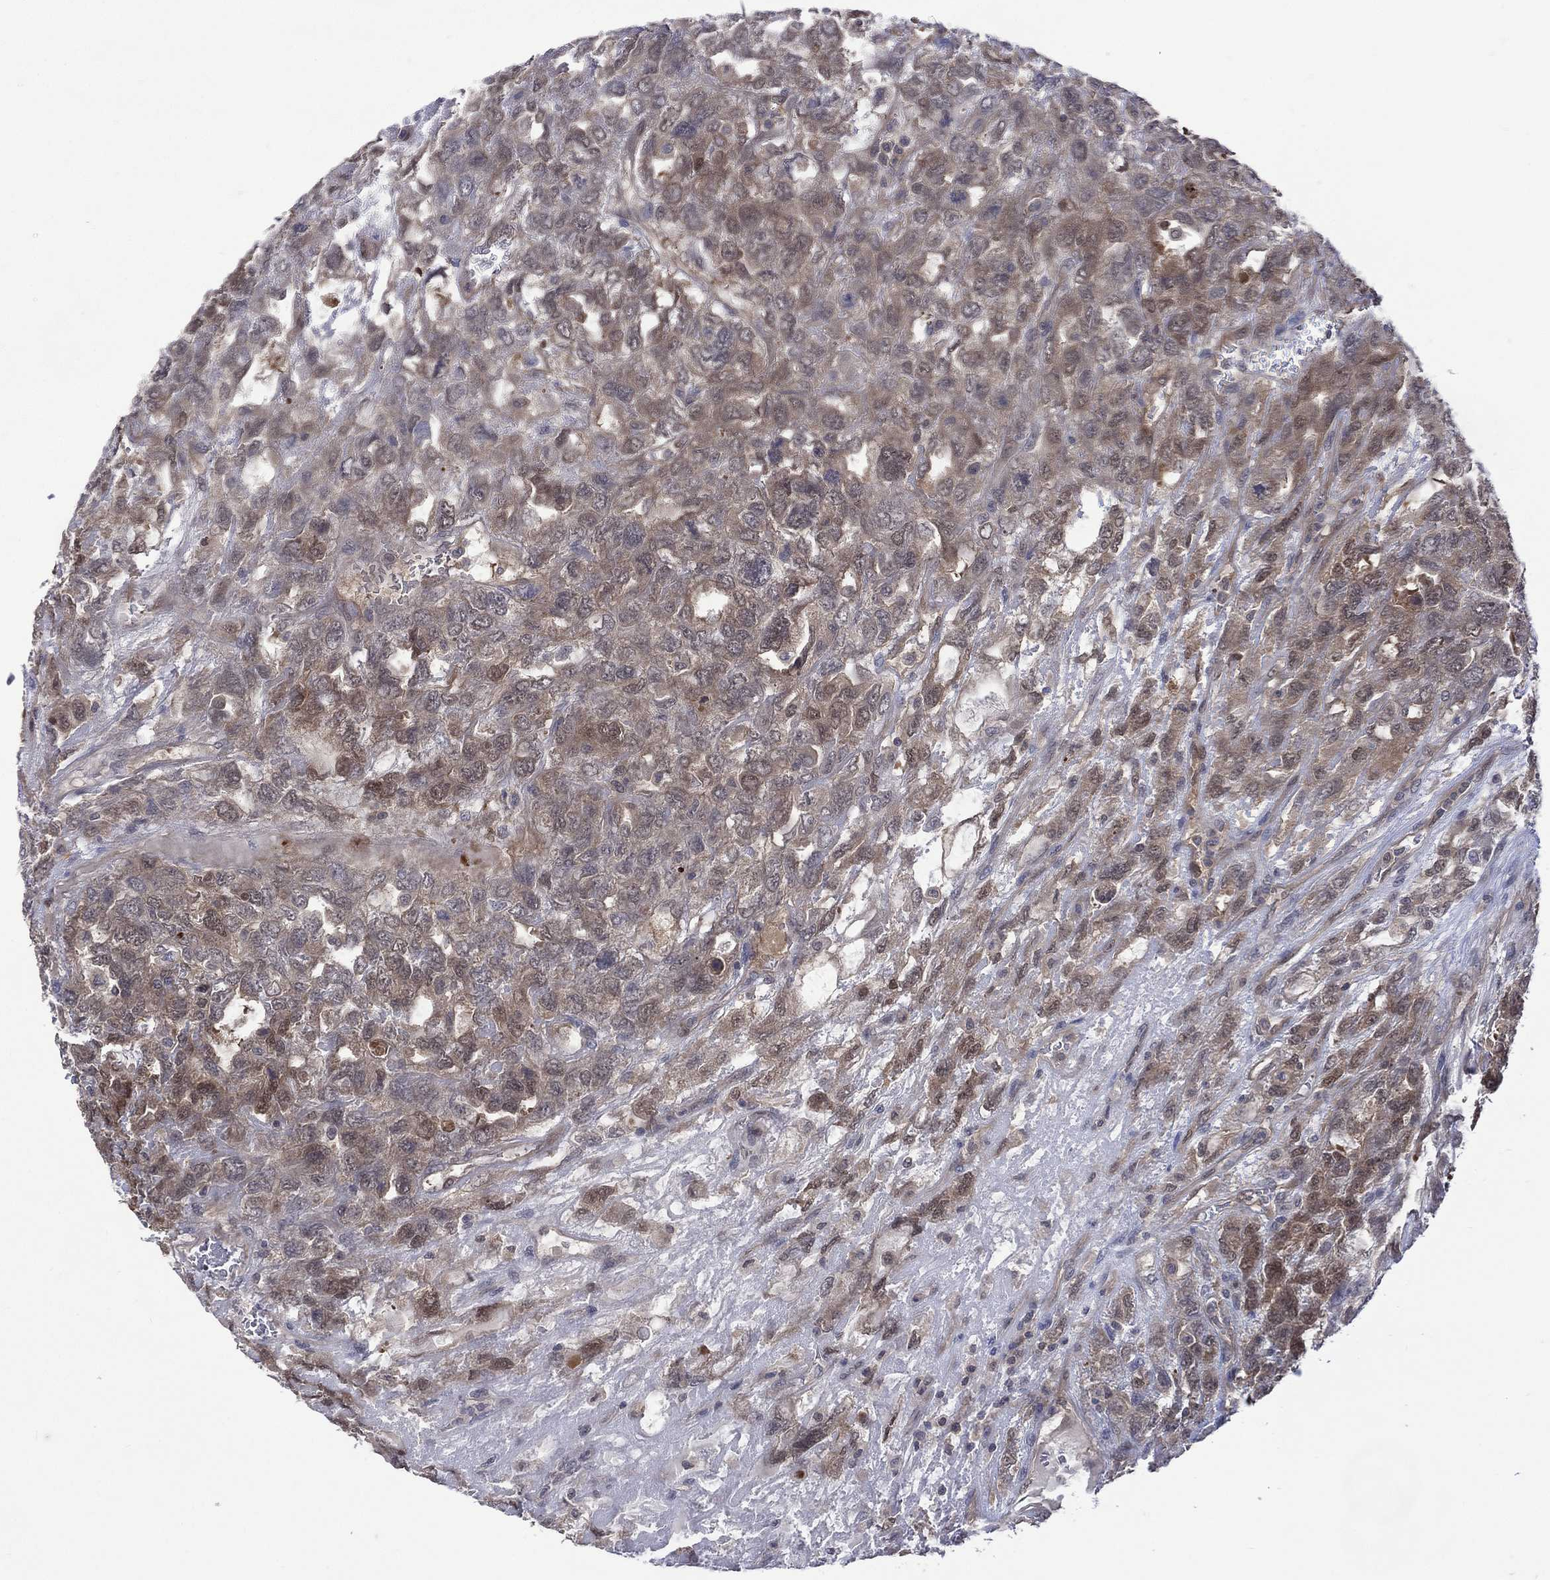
{"staining": {"intensity": "moderate", "quantity": "<25%", "location": "cytoplasmic/membranous"}, "tissue": "testis cancer", "cell_type": "Tumor cells", "image_type": "cancer", "snomed": [{"axis": "morphology", "description": "Seminoma, NOS"}, {"axis": "topography", "description": "Testis"}], "caption": "Seminoma (testis) stained with a protein marker demonstrates moderate staining in tumor cells.", "gene": "MTAP", "patient": {"sex": "male", "age": 52}}